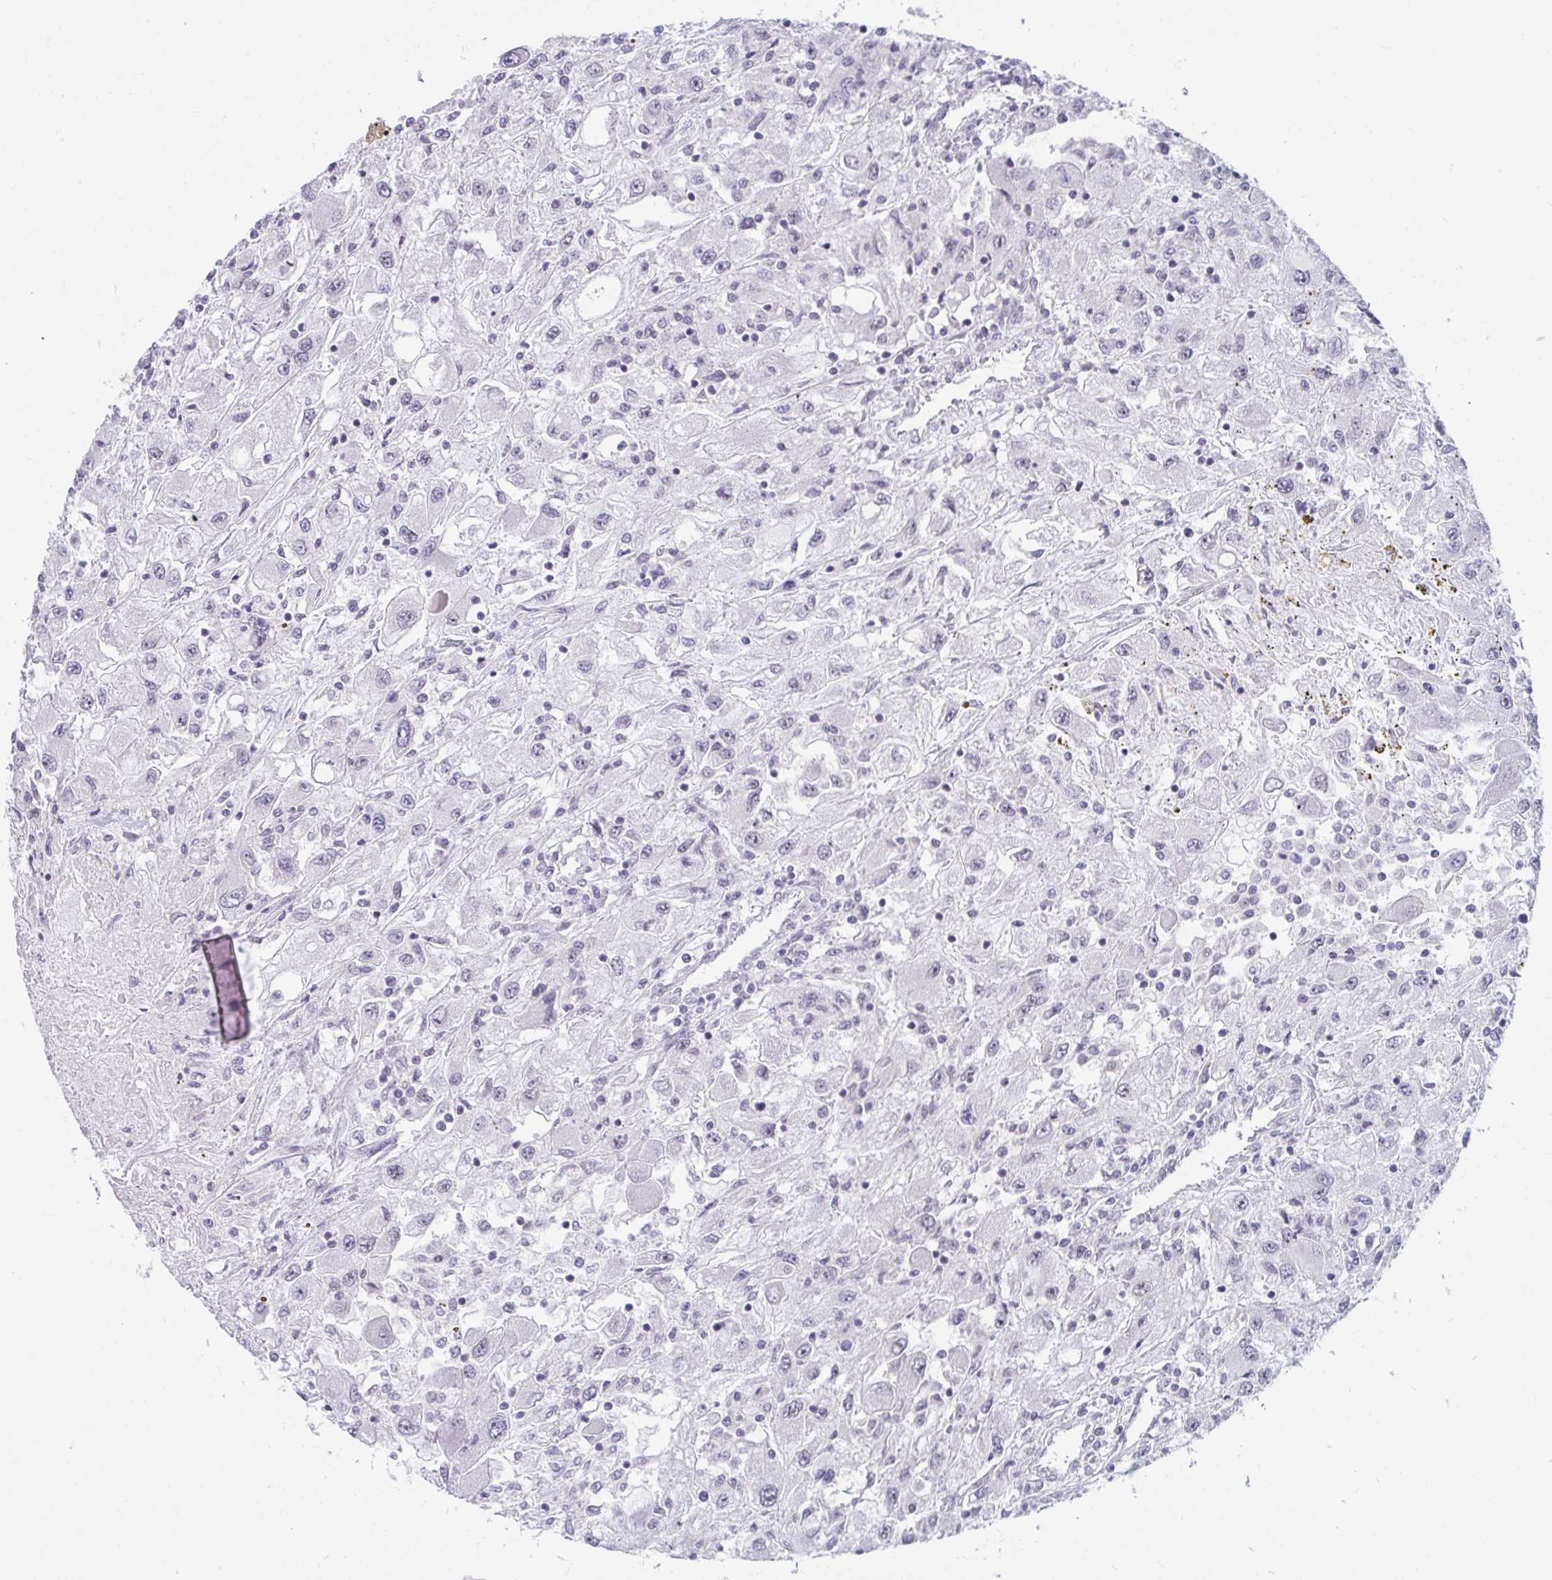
{"staining": {"intensity": "negative", "quantity": "none", "location": "none"}, "tissue": "renal cancer", "cell_type": "Tumor cells", "image_type": "cancer", "snomed": [{"axis": "morphology", "description": "Adenocarcinoma, NOS"}, {"axis": "topography", "description": "Kidney"}], "caption": "The IHC histopathology image has no significant positivity in tumor cells of adenocarcinoma (renal) tissue.", "gene": "PRR14", "patient": {"sex": "female", "age": 67}}